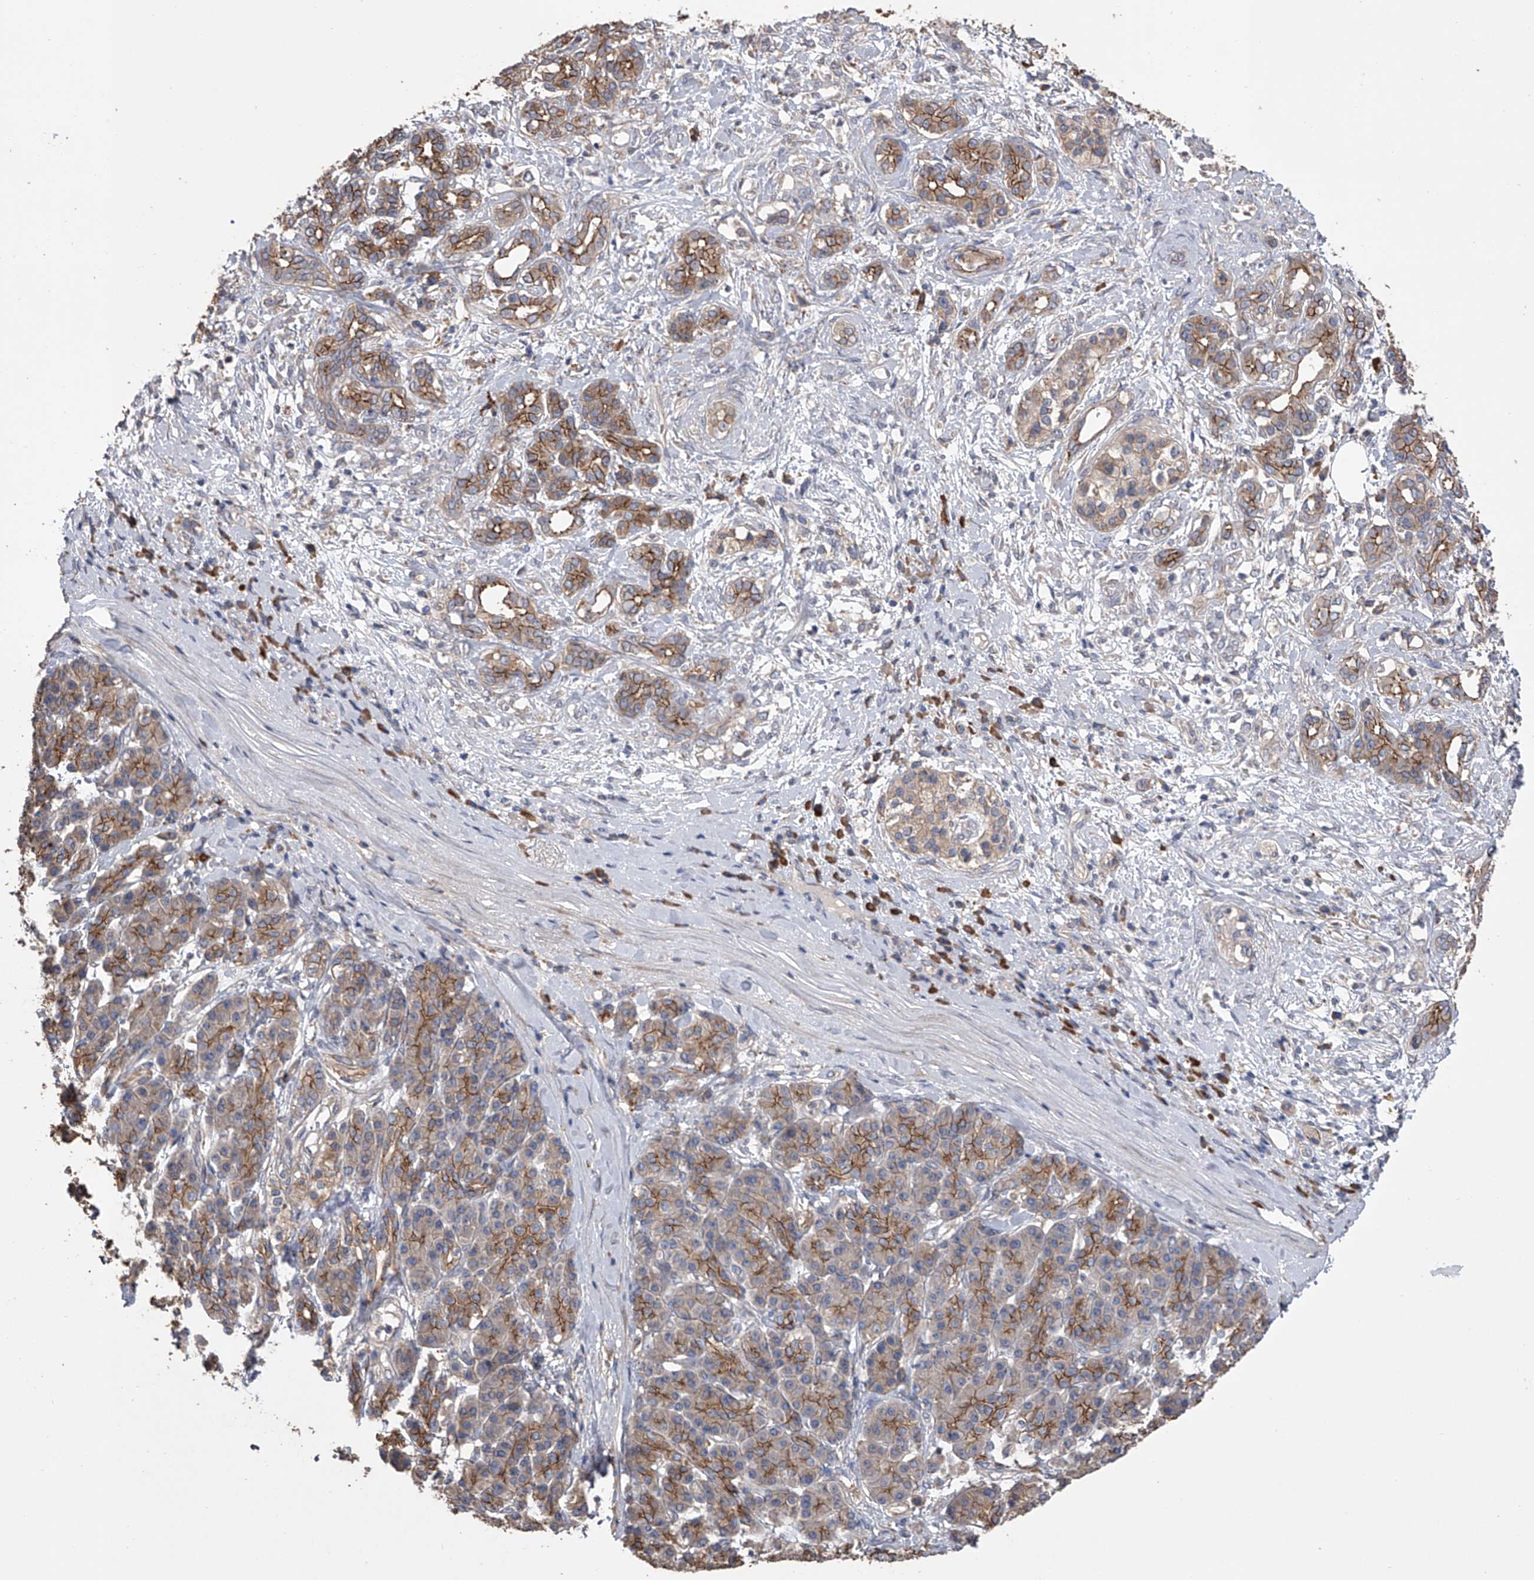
{"staining": {"intensity": "moderate", "quantity": ">75%", "location": "cytoplasmic/membranous"}, "tissue": "pancreatic cancer", "cell_type": "Tumor cells", "image_type": "cancer", "snomed": [{"axis": "morphology", "description": "Adenocarcinoma, NOS"}, {"axis": "topography", "description": "Pancreas"}], "caption": "This image demonstrates immunohistochemistry staining of pancreatic cancer (adenocarcinoma), with medium moderate cytoplasmic/membranous positivity in about >75% of tumor cells.", "gene": "ZNF343", "patient": {"sex": "female", "age": 56}}